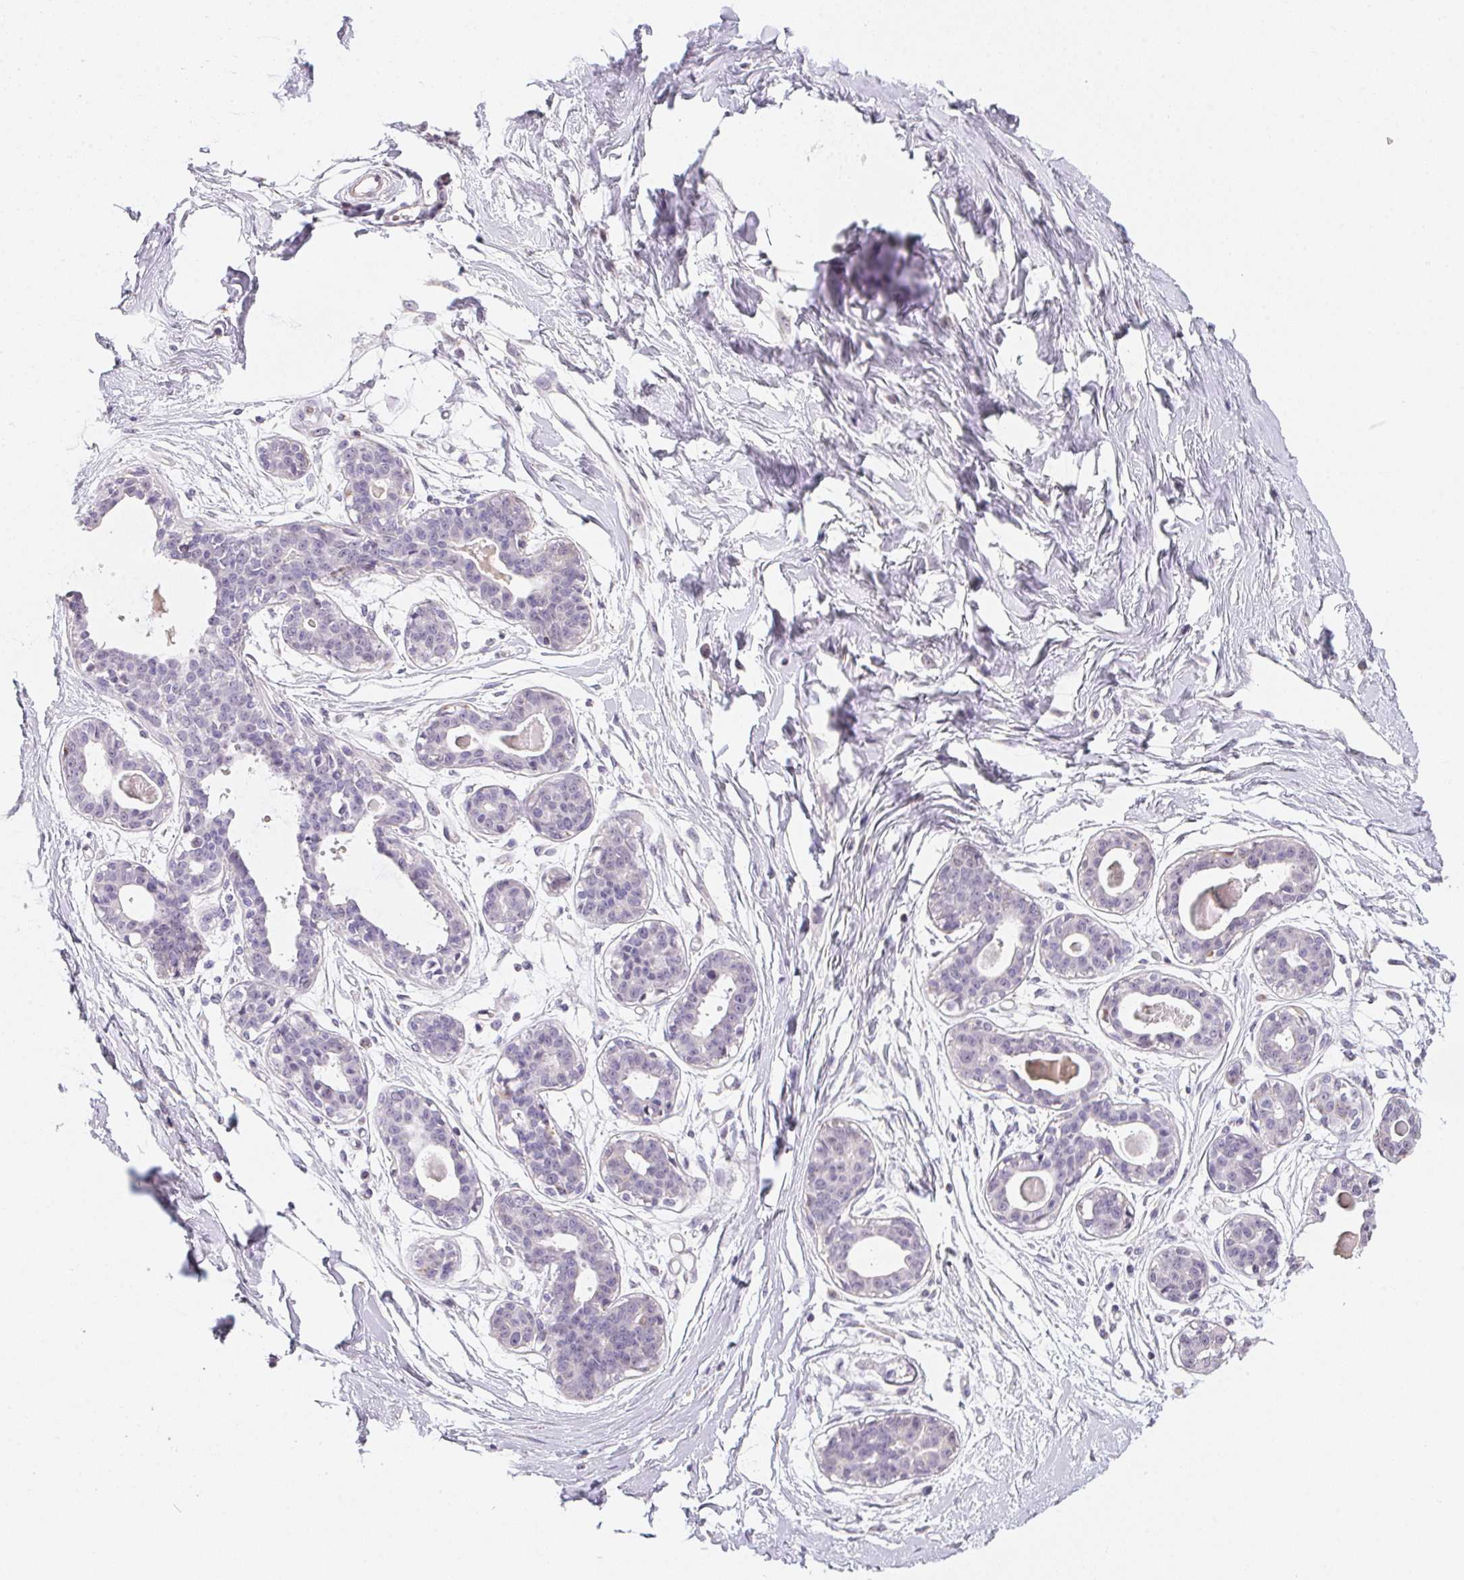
{"staining": {"intensity": "negative", "quantity": "none", "location": "none"}, "tissue": "breast", "cell_type": "Adipocytes", "image_type": "normal", "snomed": [{"axis": "morphology", "description": "Normal tissue, NOS"}, {"axis": "topography", "description": "Breast"}], "caption": "The immunohistochemistry photomicrograph has no significant positivity in adipocytes of breast.", "gene": "GIPC2", "patient": {"sex": "female", "age": 45}}